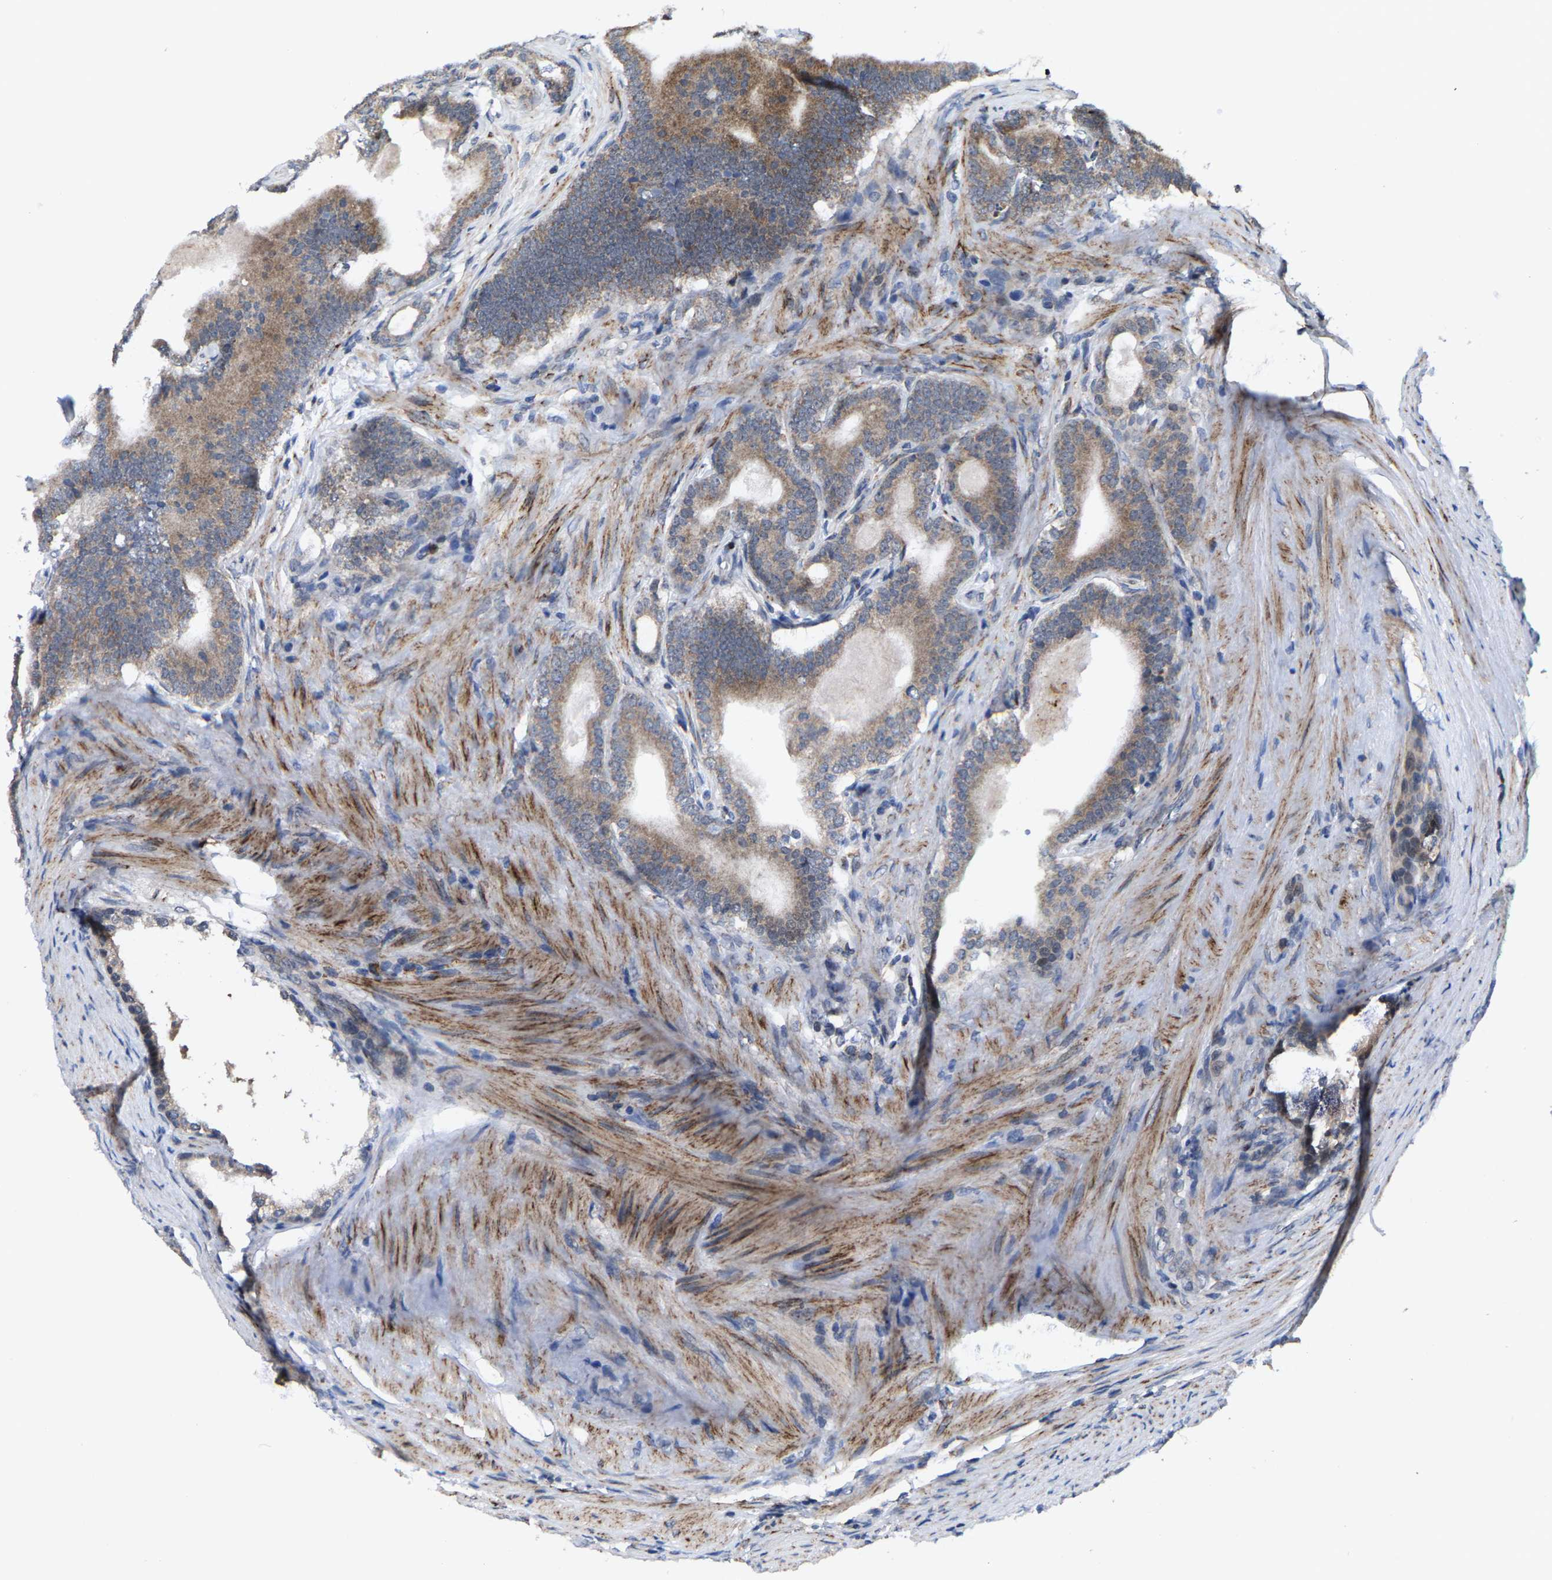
{"staining": {"intensity": "moderate", "quantity": ">75%", "location": "cytoplasmic/membranous"}, "tissue": "prostate cancer", "cell_type": "Tumor cells", "image_type": "cancer", "snomed": [{"axis": "morphology", "description": "Adenocarcinoma, High grade"}, {"axis": "topography", "description": "Prostate"}], "caption": "The image demonstrates a brown stain indicating the presence of a protein in the cytoplasmic/membranous of tumor cells in prostate high-grade adenocarcinoma.", "gene": "TDRKH", "patient": {"sex": "male", "age": 60}}